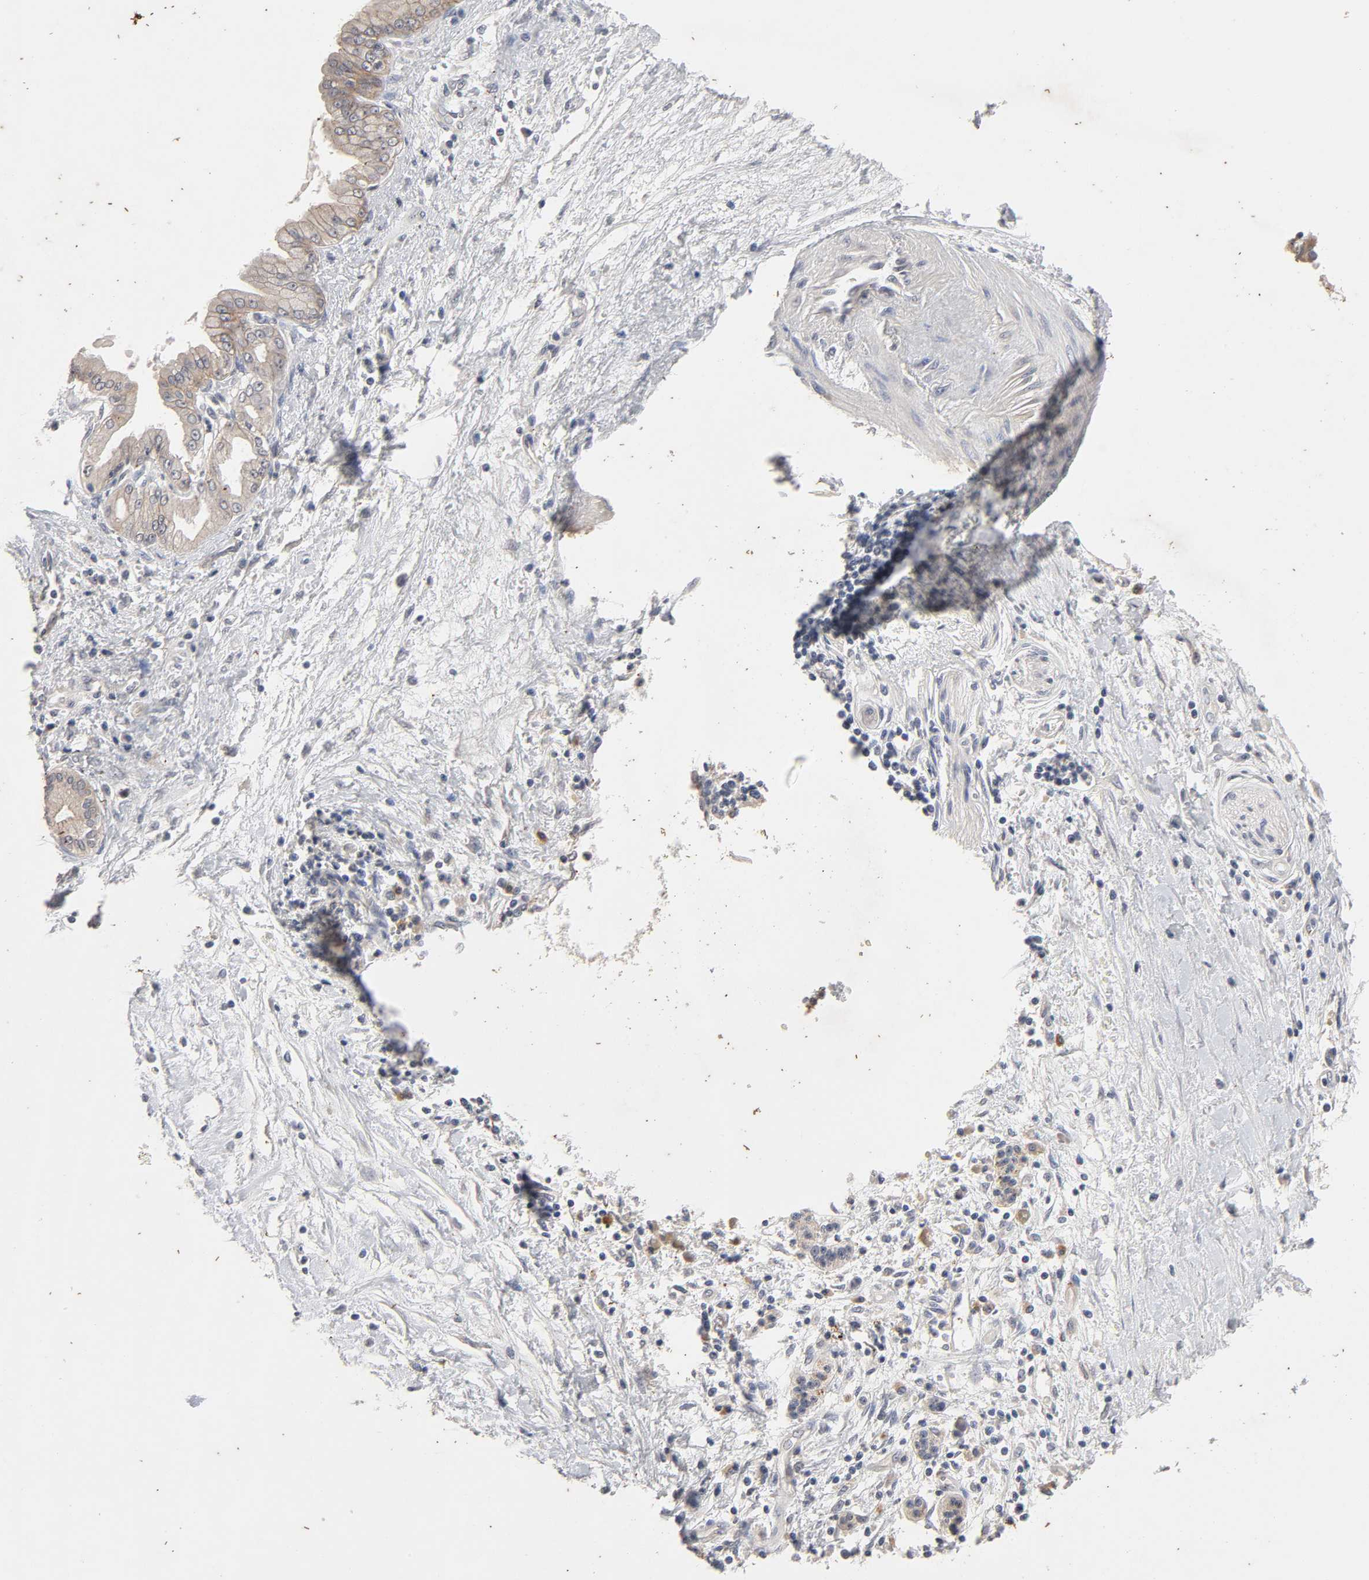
{"staining": {"intensity": "weak", "quantity": ">75%", "location": "cytoplasmic/membranous"}, "tissue": "pancreatic cancer", "cell_type": "Tumor cells", "image_type": "cancer", "snomed": [{"axis": "morphology", "description": "Adenocarcinoma, NOS"}, {"axis": "topography", "description": "Pancreas"}], "caption": "A low amount of weak cytoplasmic/membranous staining is present in about >75% of tumor cells in pancreatic cancer tissue.", "gene": "CXADR", "patient": {"sex": "male", "age": 59}}